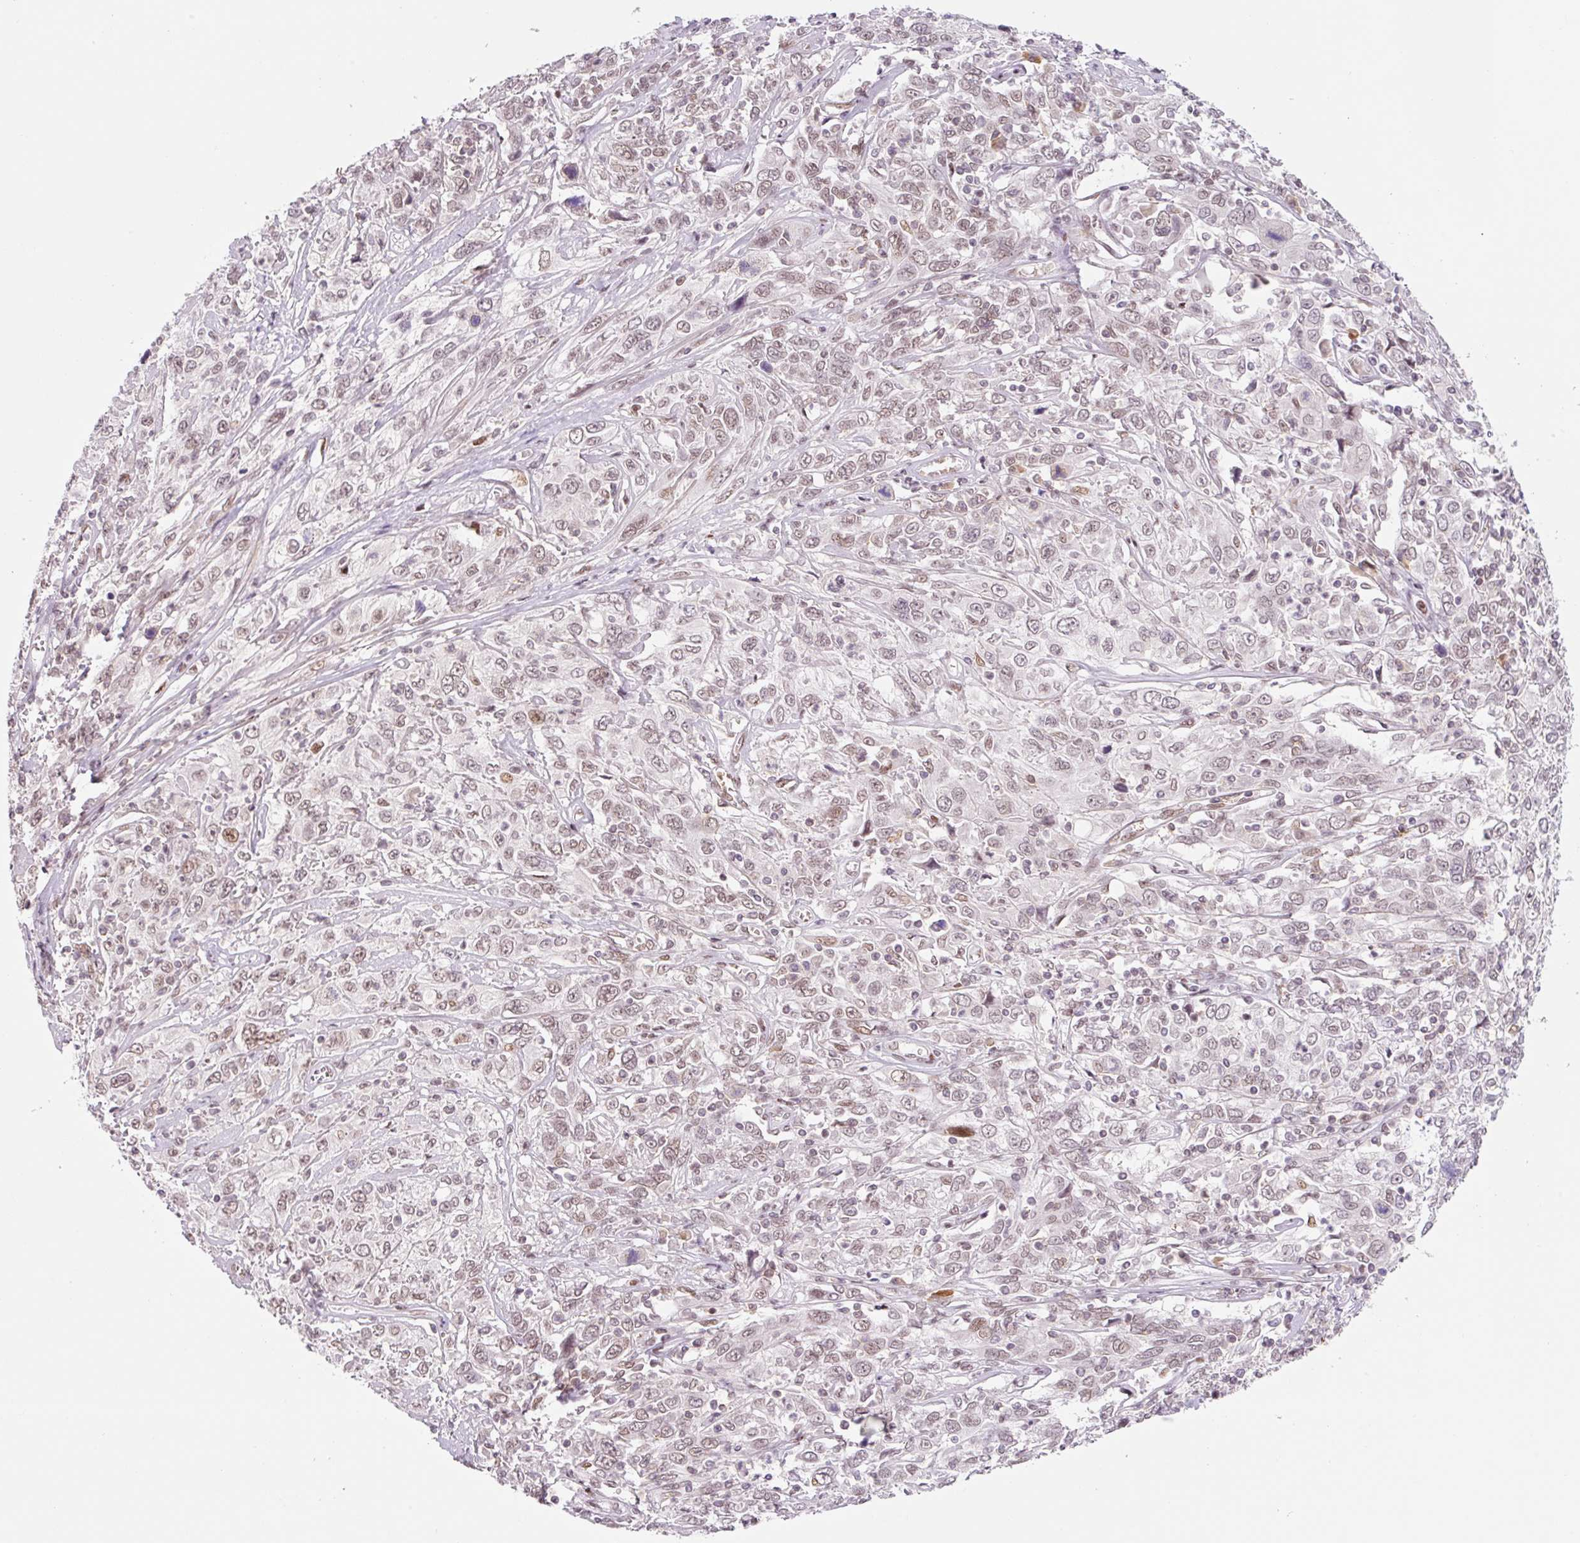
{"staining": {"intensity": "weak", "quantity": ">75%", "location": "nuclear"}, "tissue": "cervical cancer", "cell_type": "Tumor cells", "image_type": "cancer", "snomed": [{"axis": "morphology", "description": "Squamous cell carcinoma, NOS"}, {"axis": "topography", "description": "Cervix"}], "caption": "Squamous cell carcinoma (cervical) stained for a protein (brown) exhibits weak nuclear positive staining in approximately >75% of tumor cells.", "gene": "CCNL2", "patient": {"sex": "female", "age": 46}}